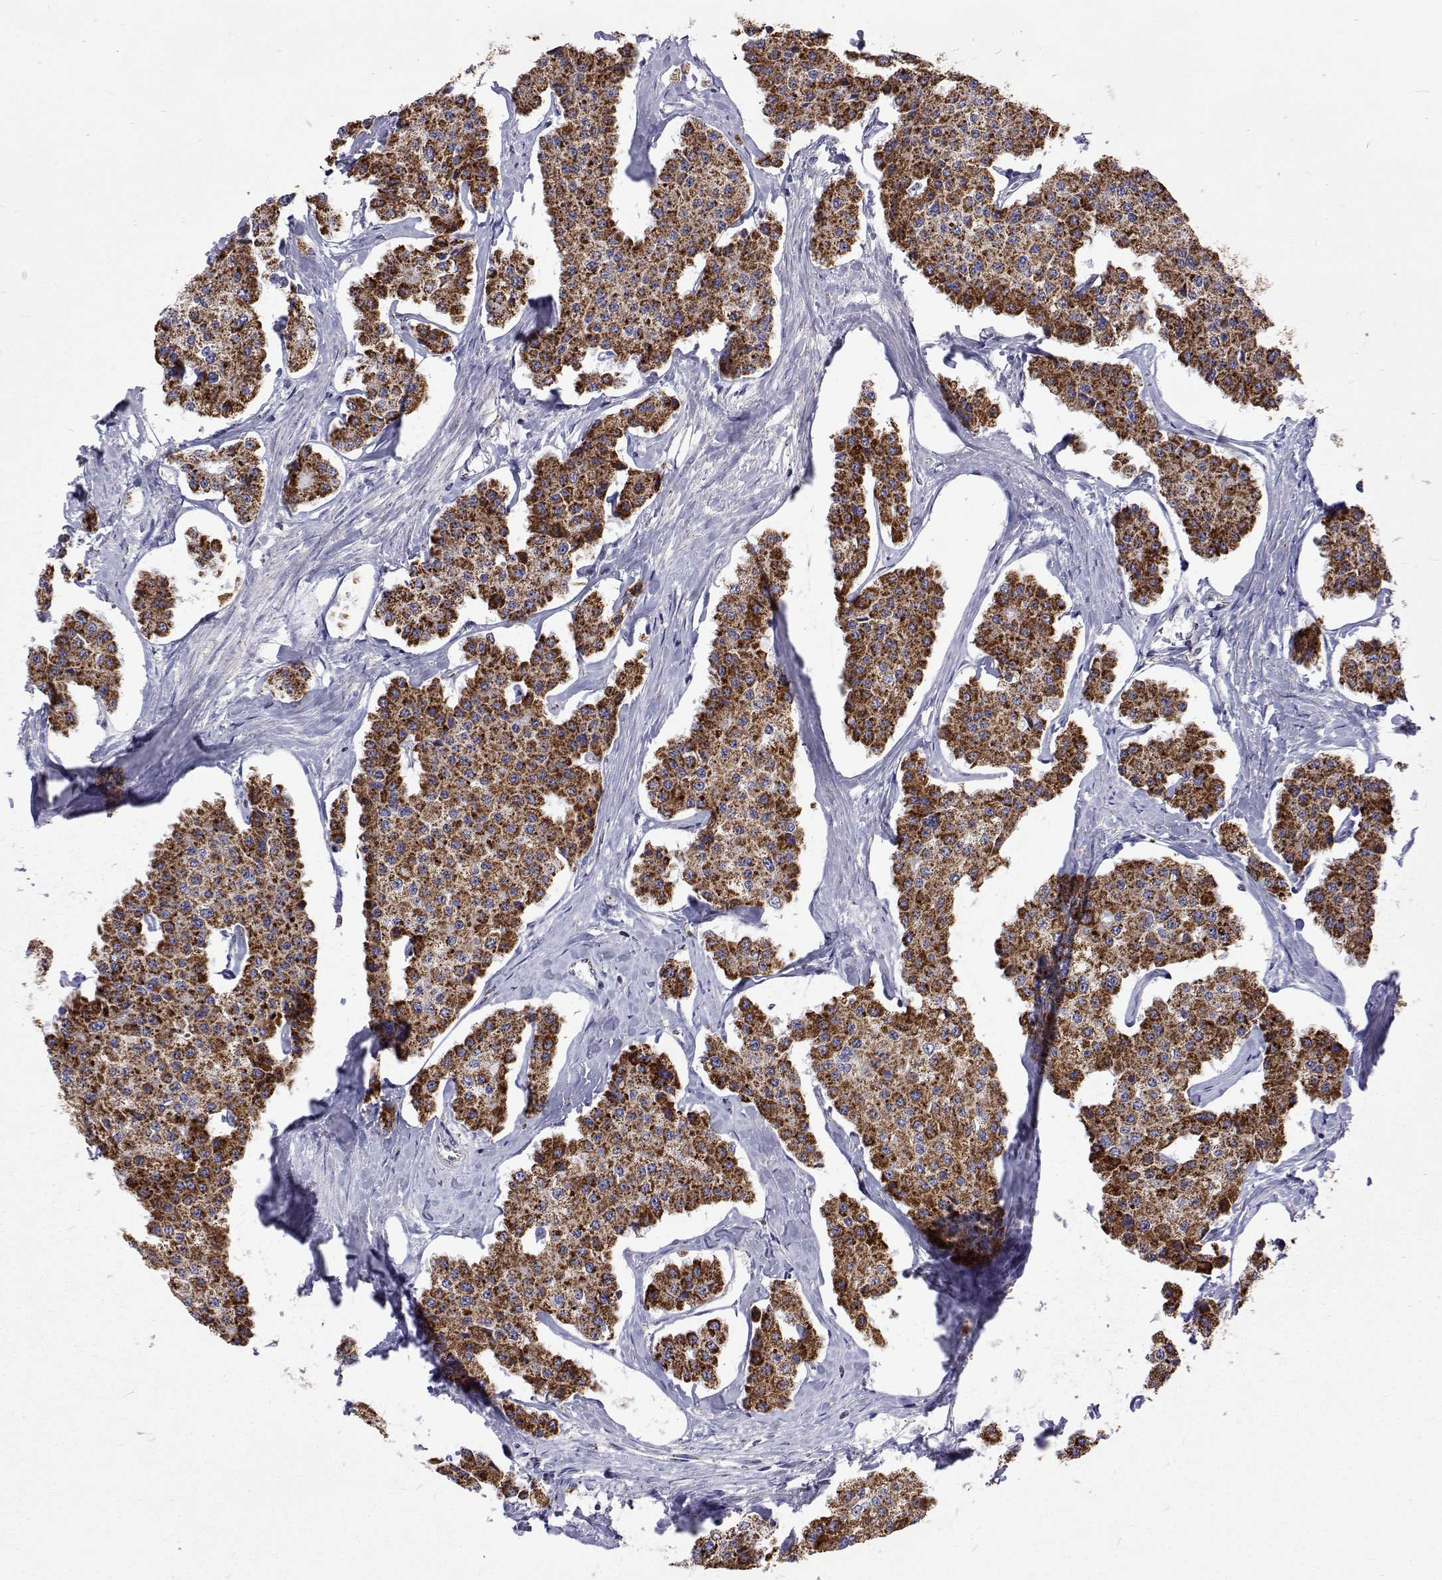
{"staining": {"intensity": "strong", "quantity": ">75%", "location": "cytoplasmic/membranous"}, "tissue": "carcinoid", "cell_type": "Tumor cells", "image_type": "cancer", "snomed": [{"axis": "morphology", "description": "Carcinoid, malignant, NOS"}, {"axis": "topography", "description": "Small intestine"}], "caption": "The photomicrograph shows a brown stain indicating the presence of a protein in the cytoplasmic/membranous of tumor cells in carcinoid.", "gene": "MCCC2", "patient": {"sex": "female", "age": 65}}